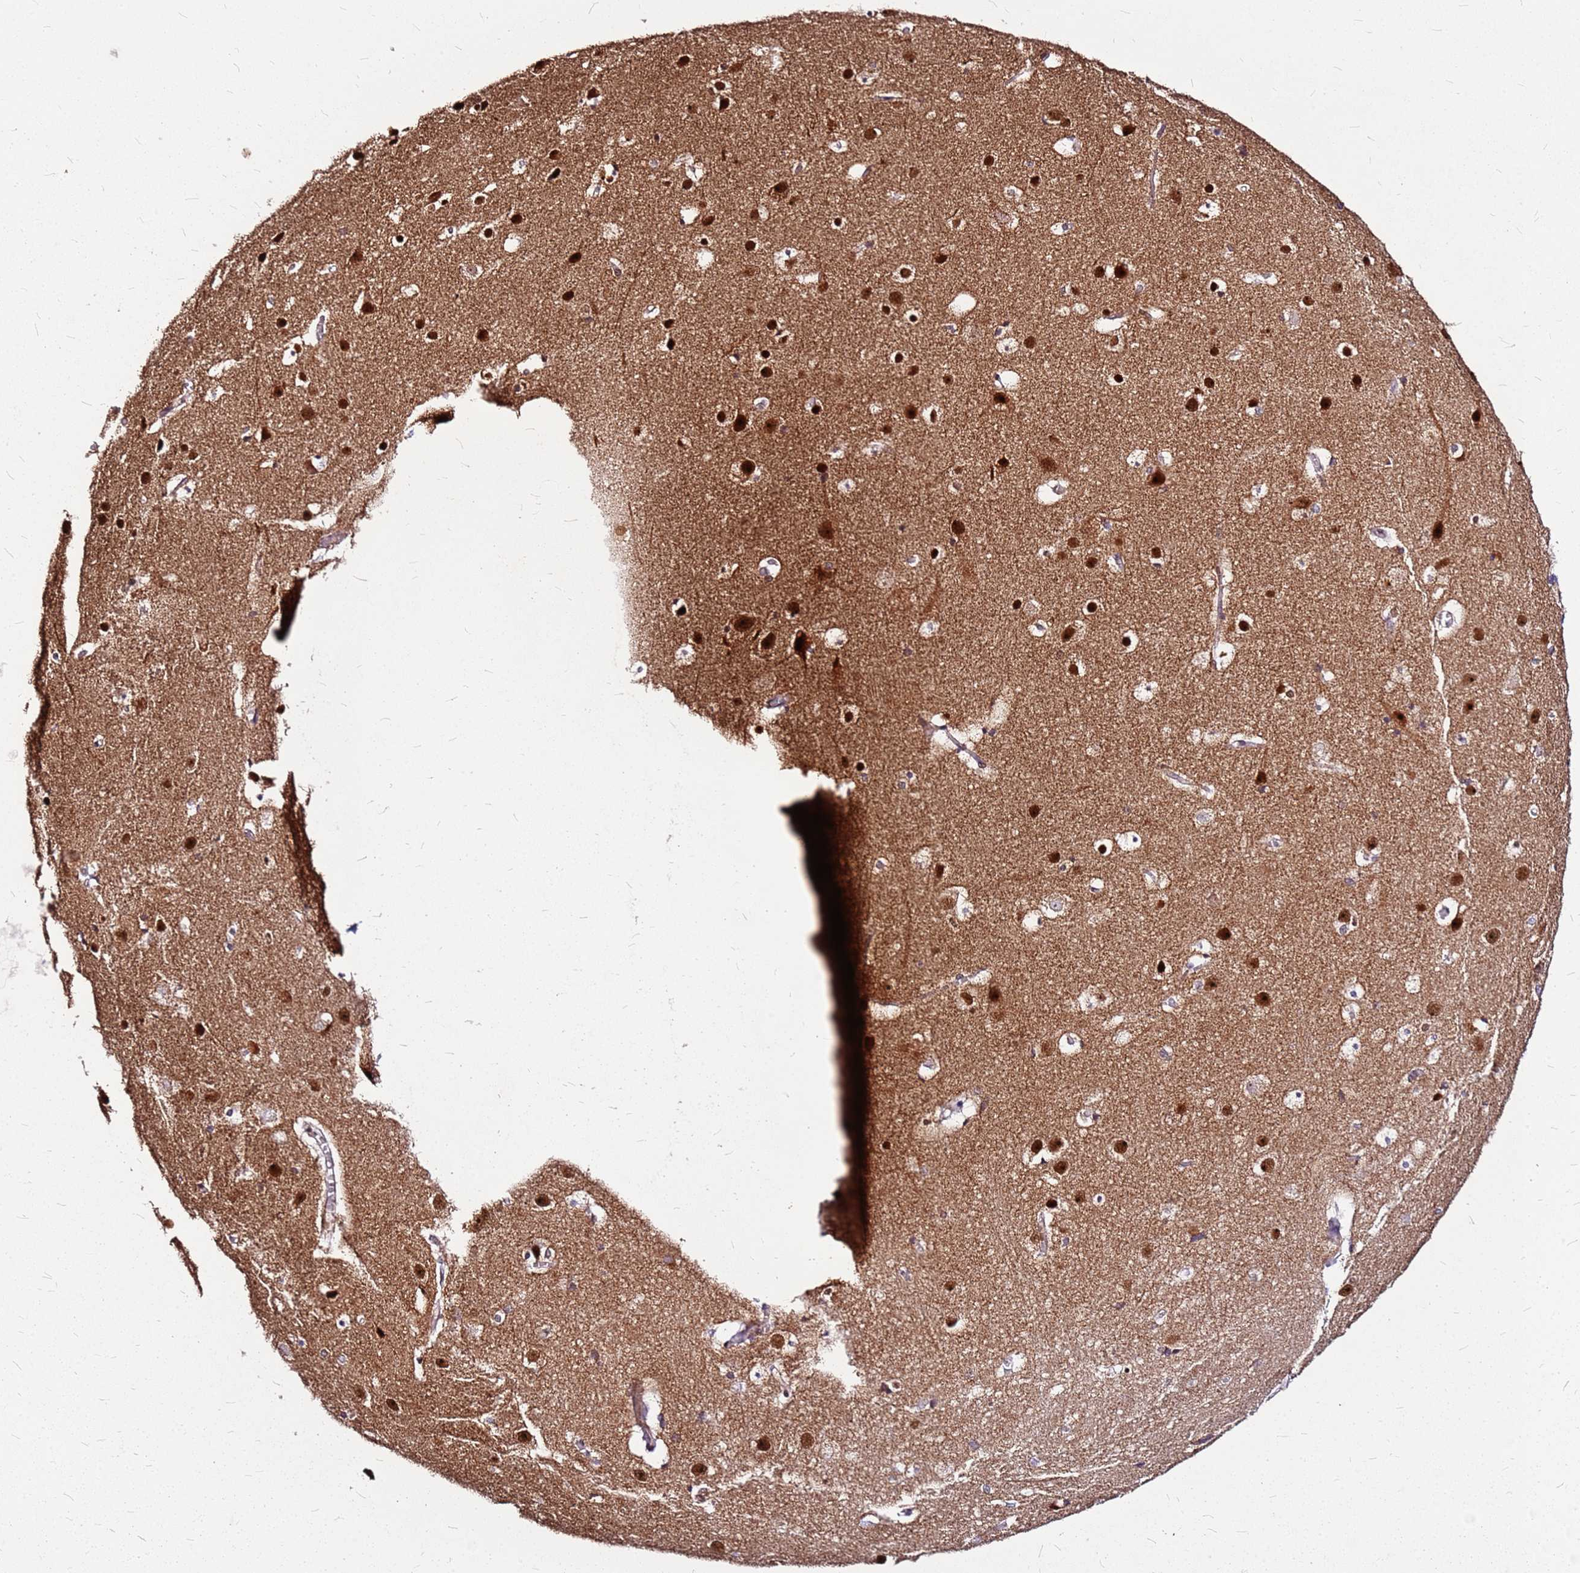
{"staining": {"intensity": "weak", "quantity": "25%-75%", "location": "cytoplasmic/membranous"}, "tissue": "cerebral cortex", "cell_type": "Endothelial cells", "image_type": "normal", "snomed": [{"axis": "morphology", "description": "Normal tissue, NOS"}, {"axis": "topography", "description": "Cerebral cortex"}], "caption": "Immunohistochemical staining of unremarkable human cerebral cortex displays weak cytoplasmic/membranous protein positivity in about 25%-75% of endothelial cells.", "gene": "OR51T1", "patient": {"sex": "male", "age": 54}}